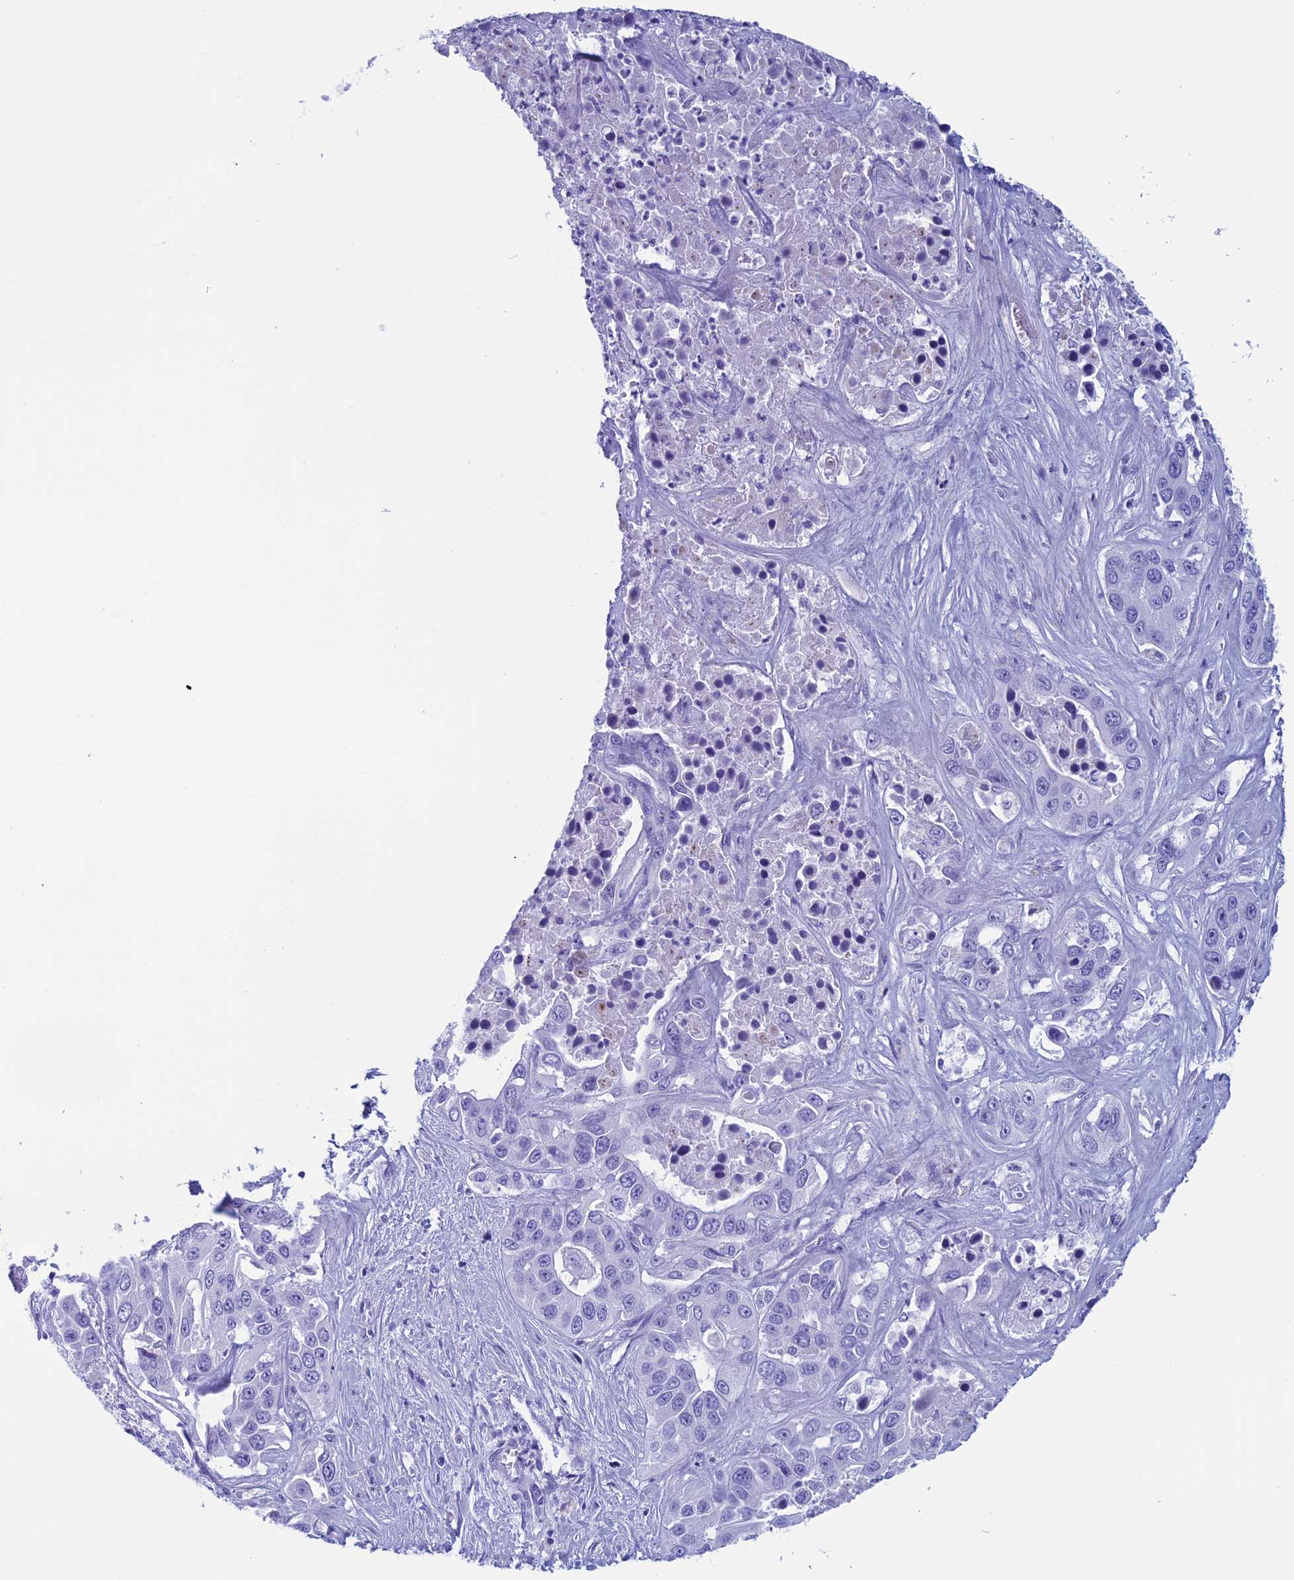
{"staining": {"intensity": "negative", "quantity": "none", "location": "none"}, "tissue": "liver cancer", "cell_type": "Tumor cells", "image_type": "cancer", "snomed": [{"axis": "morphology", "description": "Cholangiocarcinoma"}, {"axis": "topography", "description": "Liver"}], "caption": "Histopathology image shows no significant protein positivity in tumor cells of liver cancer. (DAB immunohistochemistry visualized using brightfield microscopy, high magnification).", "gene": "FAM169A", "patient": {"sex": "female", "age": 52}}